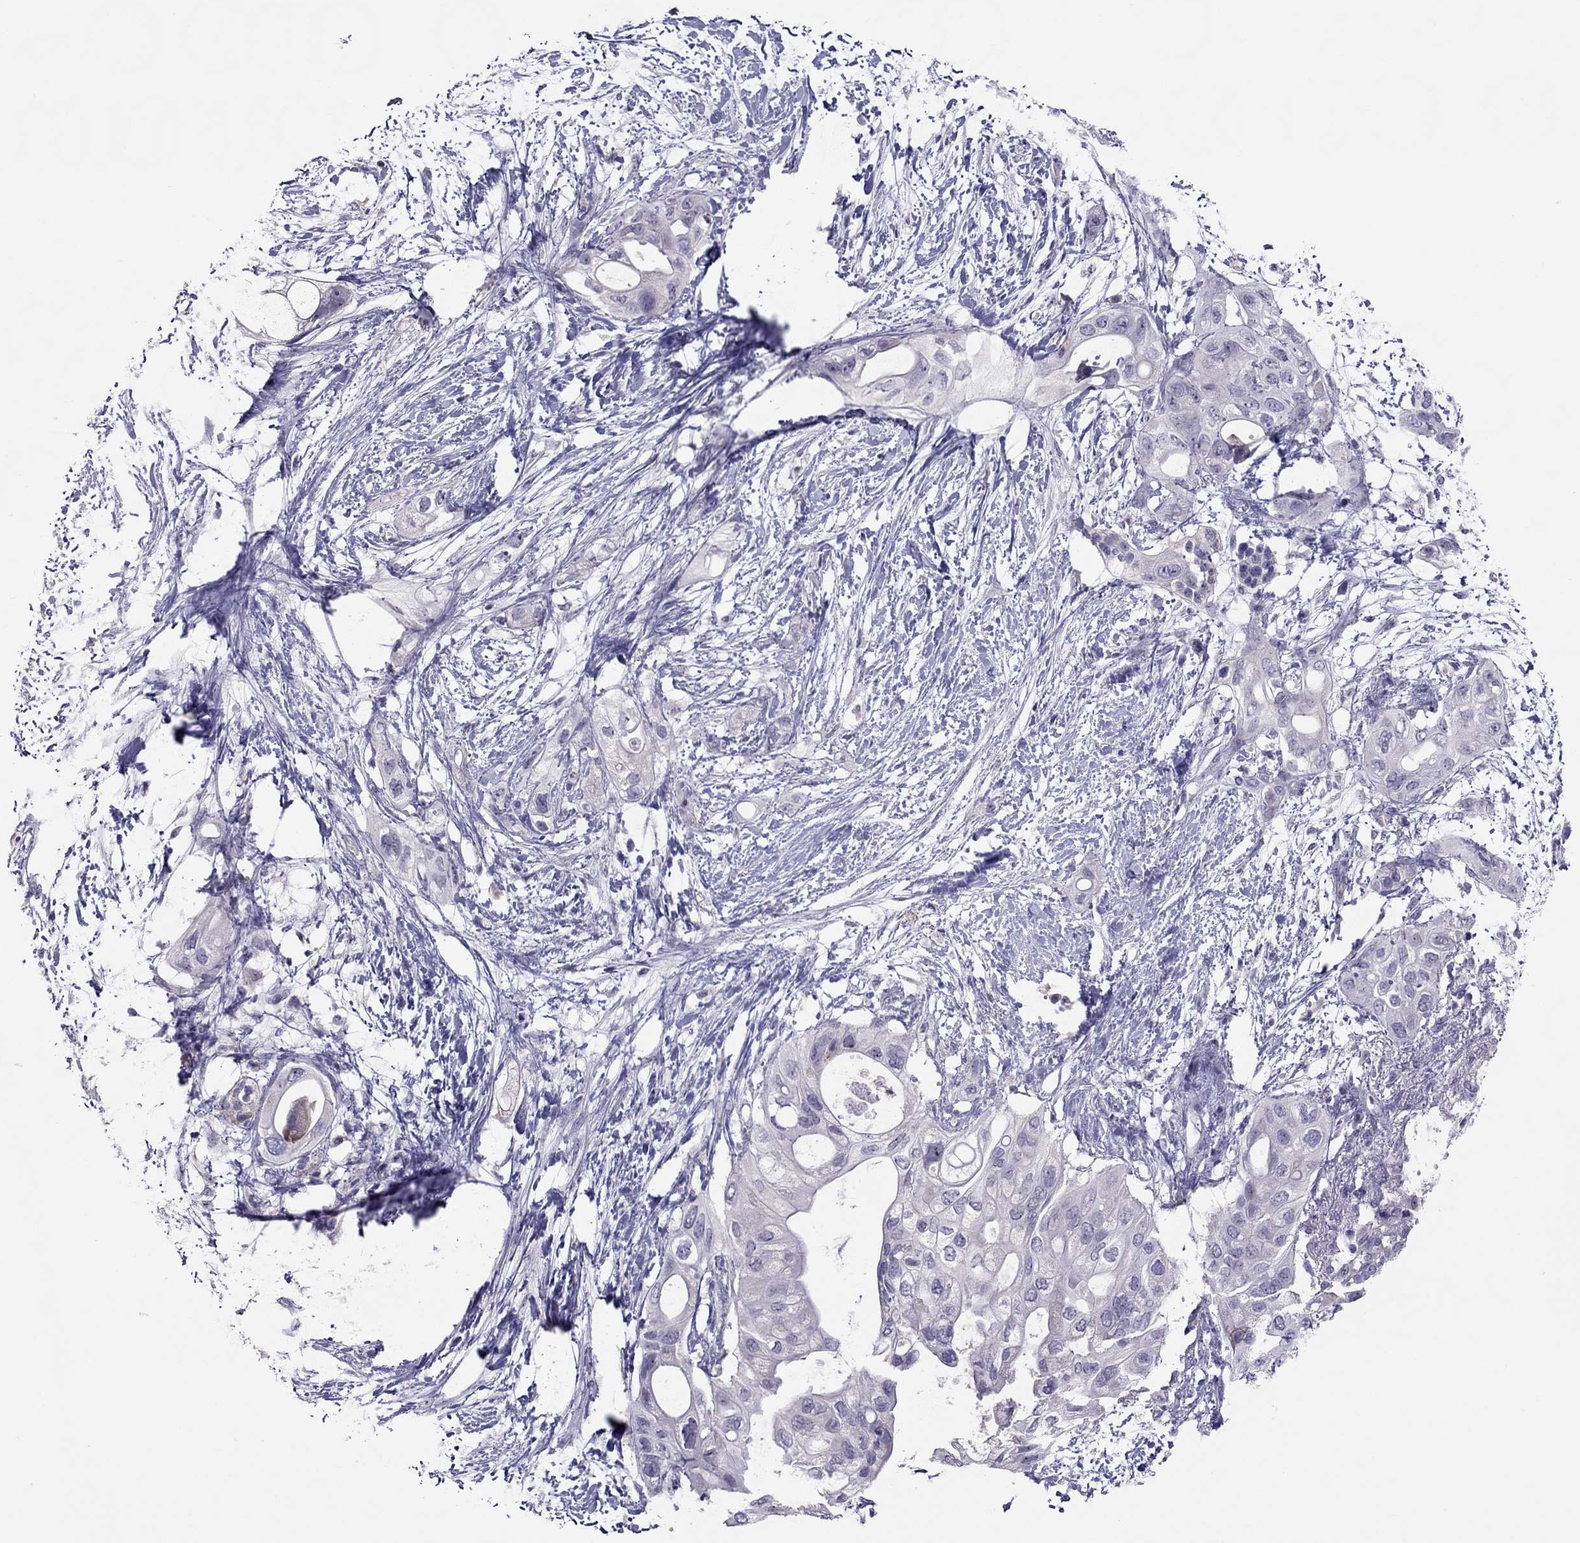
{"staining": {"intensity": "negative", "quantity": "none", "location": "none"}, "tissue": "pancreatic cancer", "cell_type": "Tumor cells", "image_type": "cancer", "snomed": [{"axis": "morphology", "description": "Adenocarcinoma, NOS"}, {"axis": "topography", "description": "Pancreas"}], "caption": "Immunohistochemistry micrograph of neoplastic tissue: adenocarcinoma (pancreatic) stained with DAB (3,3'-diaminobenzidine) shows no significant protein staining in tumor cells. (IHC, brightfield microscopy, high magnification).", "gene": "LRRC46", "patient": {"sex": "female", "age": 72}}